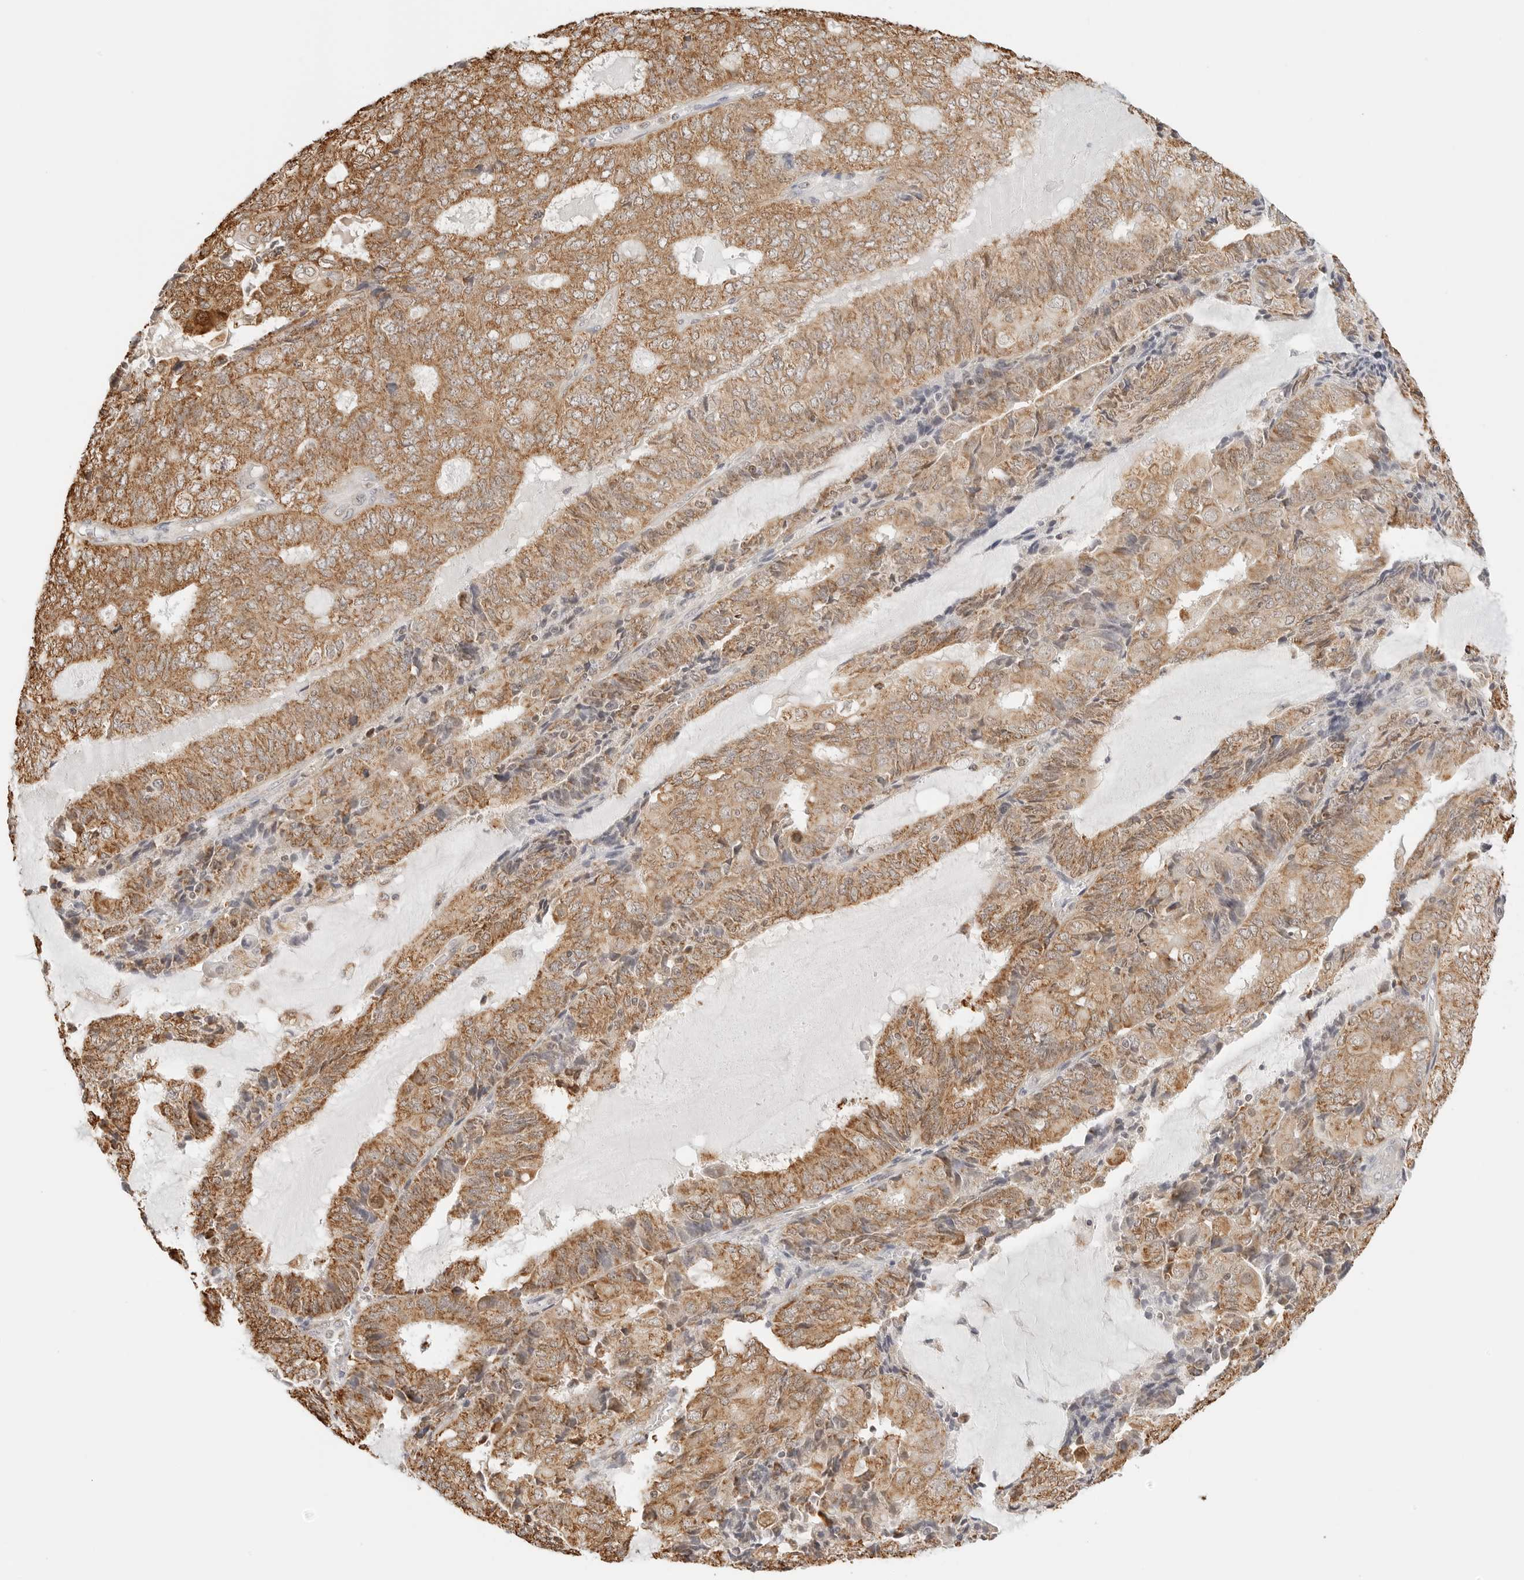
{"staining": {"intensity": "moderate", "quantity": ">75%", "location": "cytoplasmic/membranous"}, "tissue": "endometrial cancer", "cell_type": "Tumor cells", "image_type": "cancer", "snomed": [{"axis": "morphology", "description": "Adenocarcinoma, NOS"}, {"axis": "topography", "description": "Endometrium"}], "caption": "Endometrial cancer stained with DAB (3,3'-diaminobenzidine) IHC shows medium levels of moderate cytoplasmic/membranous staining in approximately >75% of tumor cells. Immunohistochemistry stains the protein in brown and the nuclei are stained blue.", "gene": "ATL1", "patient": {"sex": "female", "age": 81}}